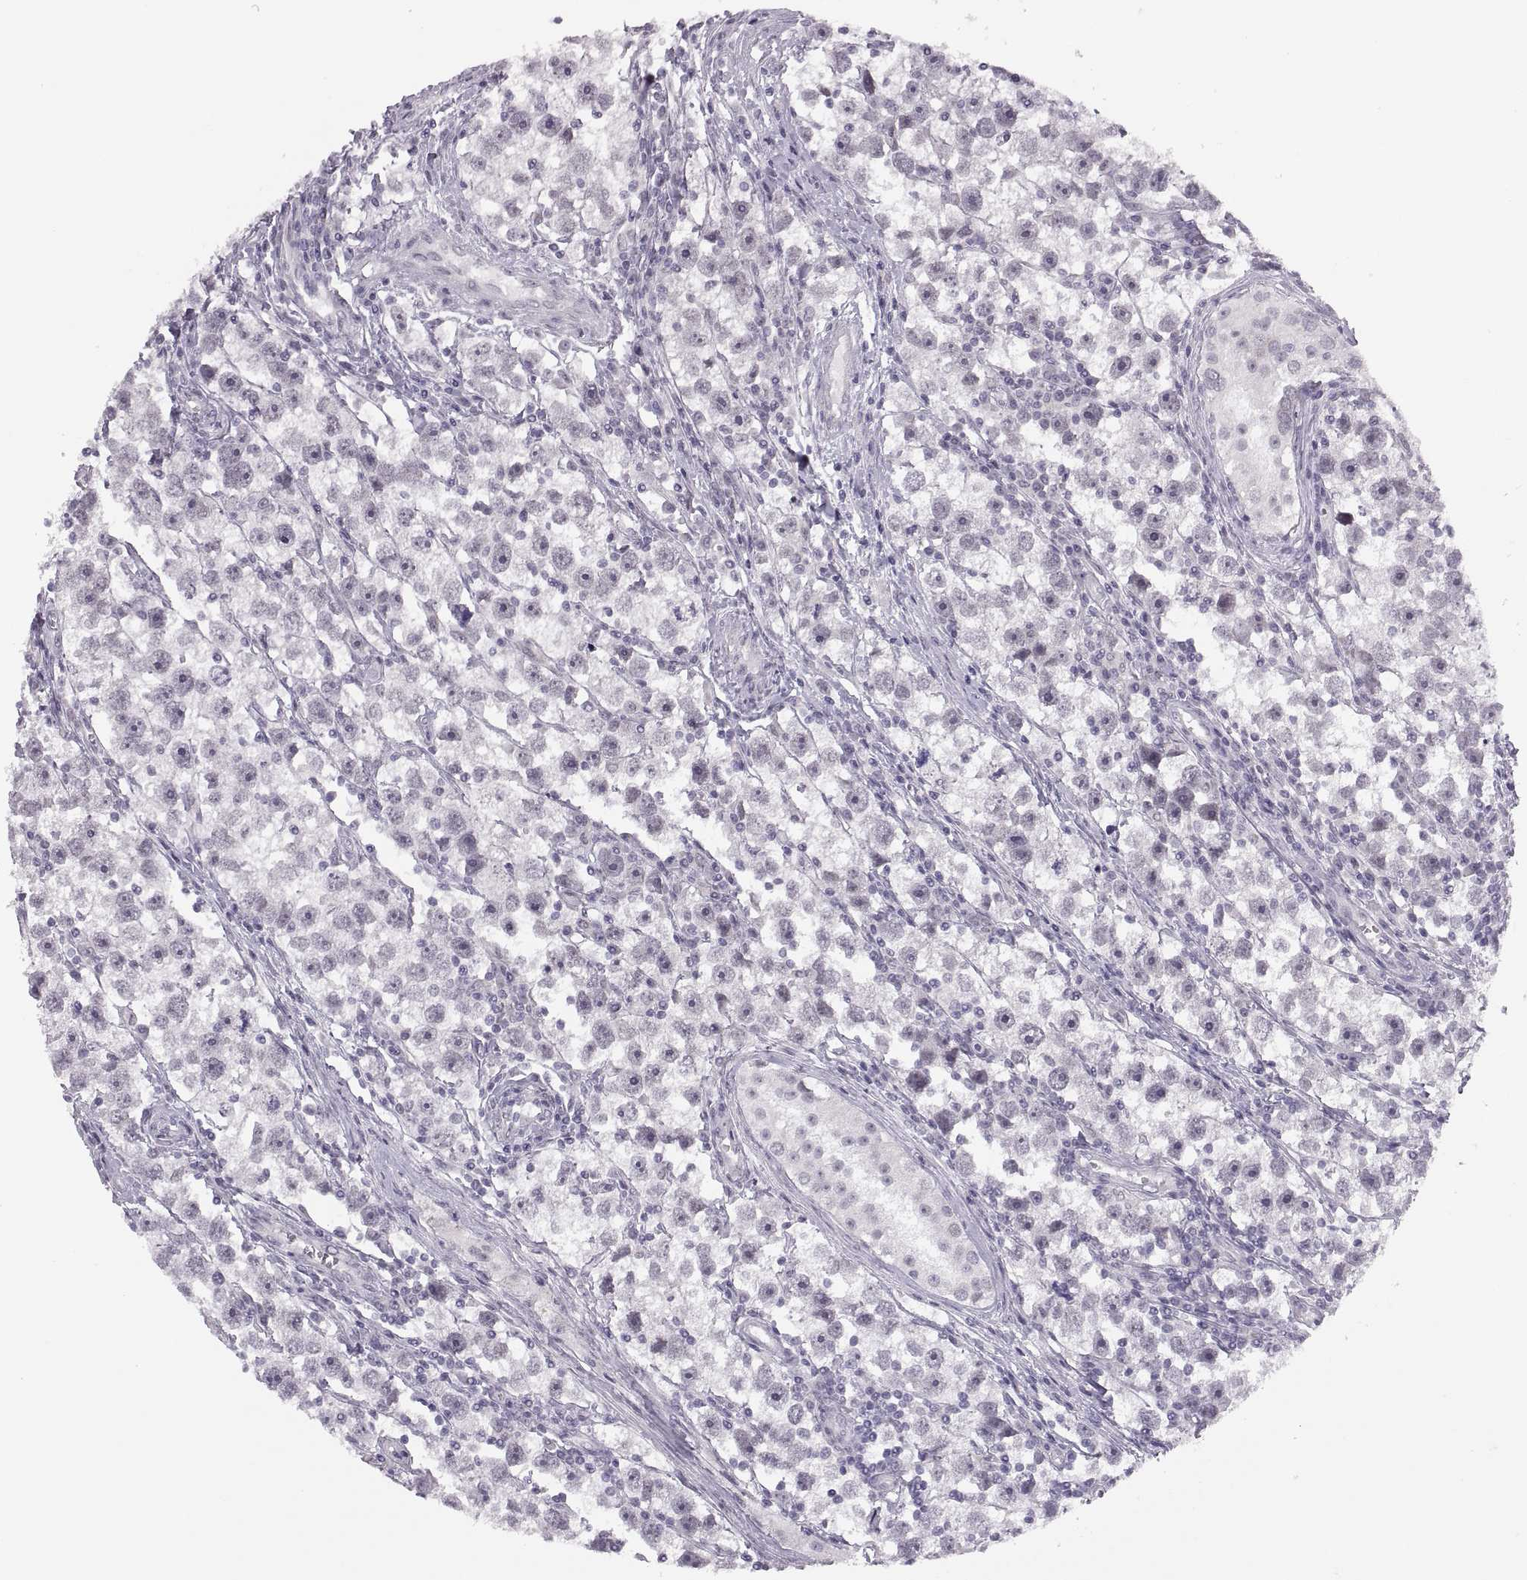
{"staining": {"intensity": "negative", "quantity": "none", "location": "none"}, "tissue": "testis cancer", "cell_type": "Tumor cells", "image_type": "cancer", "snomed": [{"axis": "morphology", "description": "Seminoma, NOS"}, {"axis": "topography", "description": "Testis"}], "caption": "The histopathology image reveals no significant staining in tumor cells of testis cancer (seminoma).", "gene": "ADH6", "patient": {"sex": "male", "age": 30}}